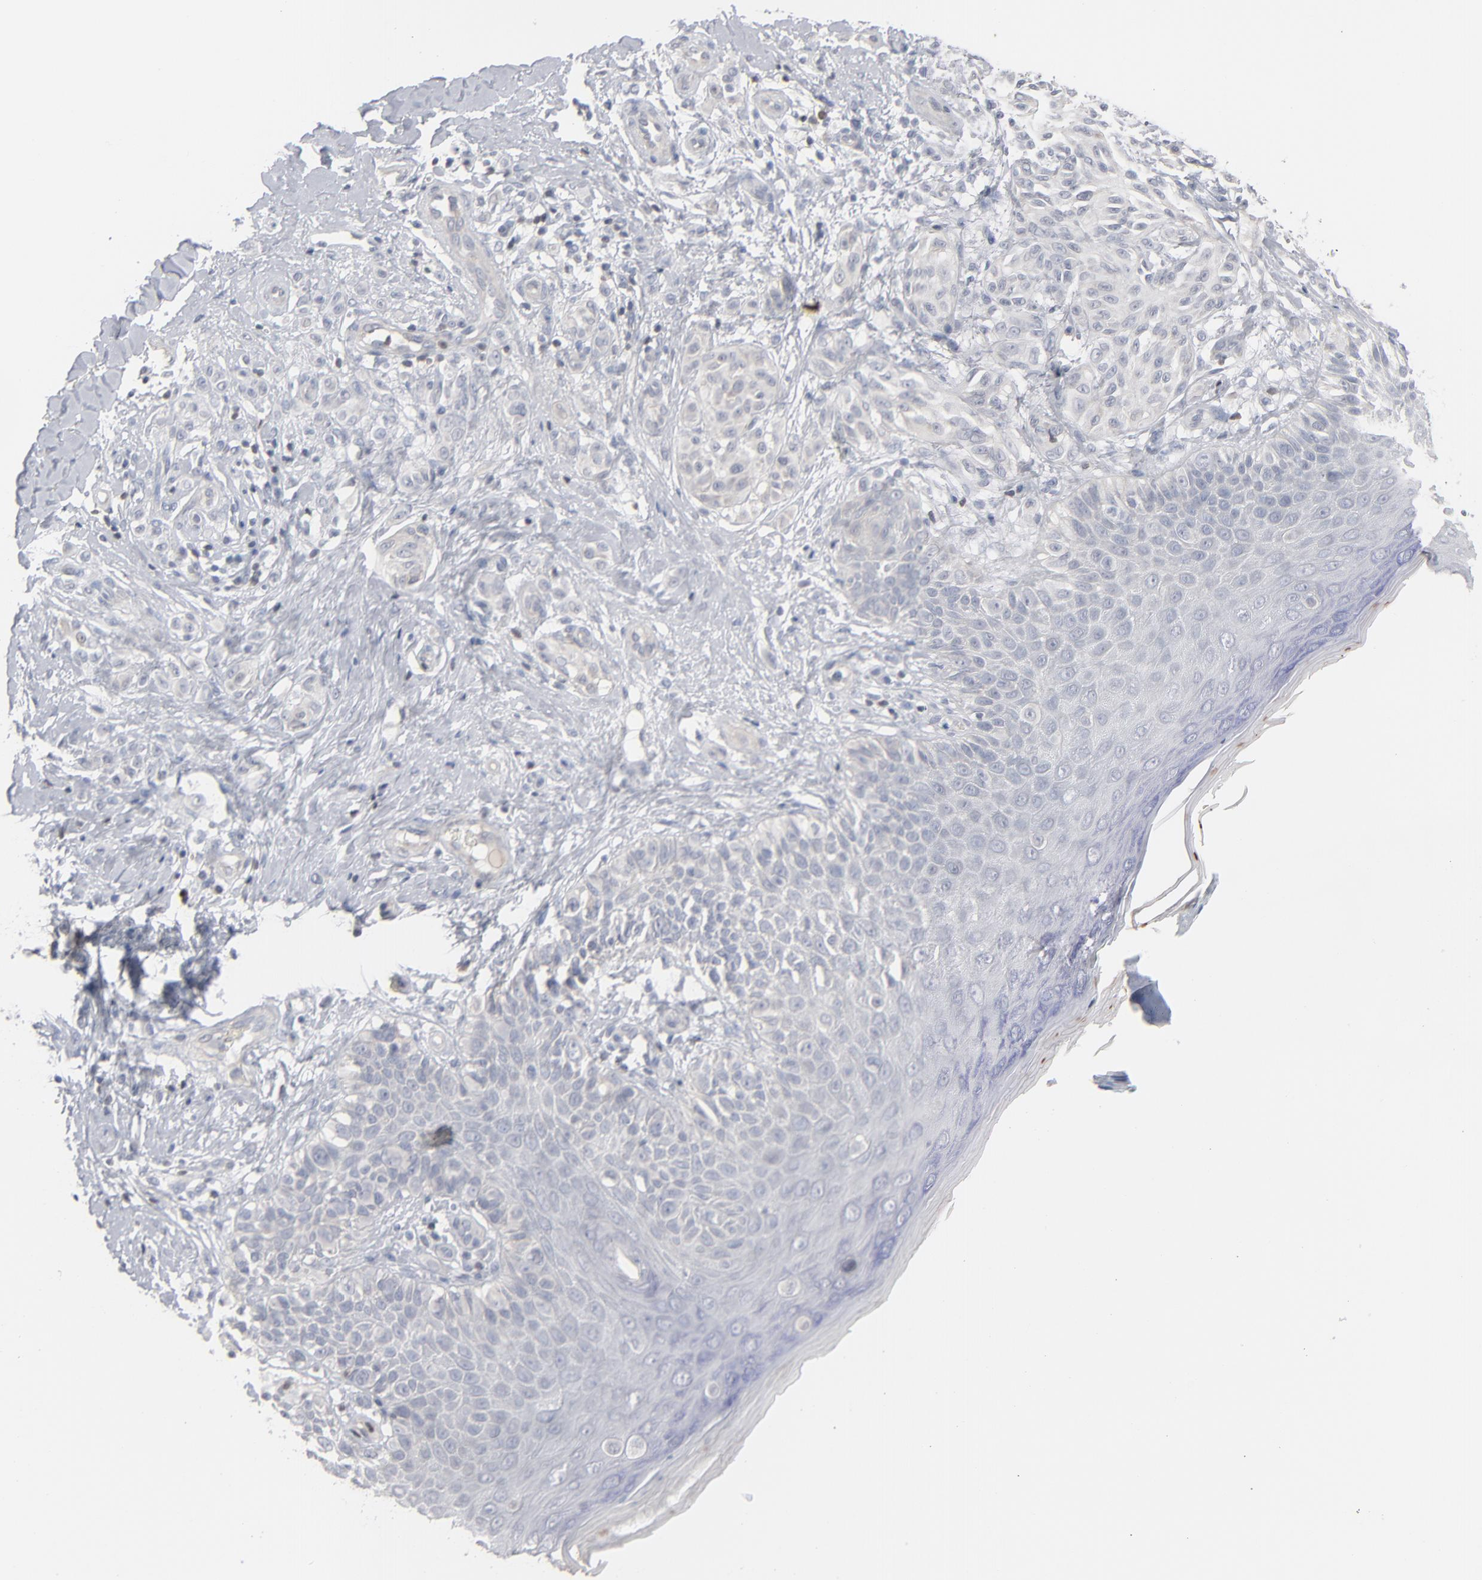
{"staining": {"intensity": "negative", "quantity": "none", "location": "none"}, "tissue": "melanoma", "cell_type": "Tumor cells", "image_type": "cancer", "snomed": [{"axis": "morphology", "description": "Malignant melanoma, NOS"}, {"axis": "topography", "description": "Skin"}], "caption": "Tumor cells show no significant expression in melanoma.", "gene": "STAT4", "patient": {"sex": "male", "age": 57}}